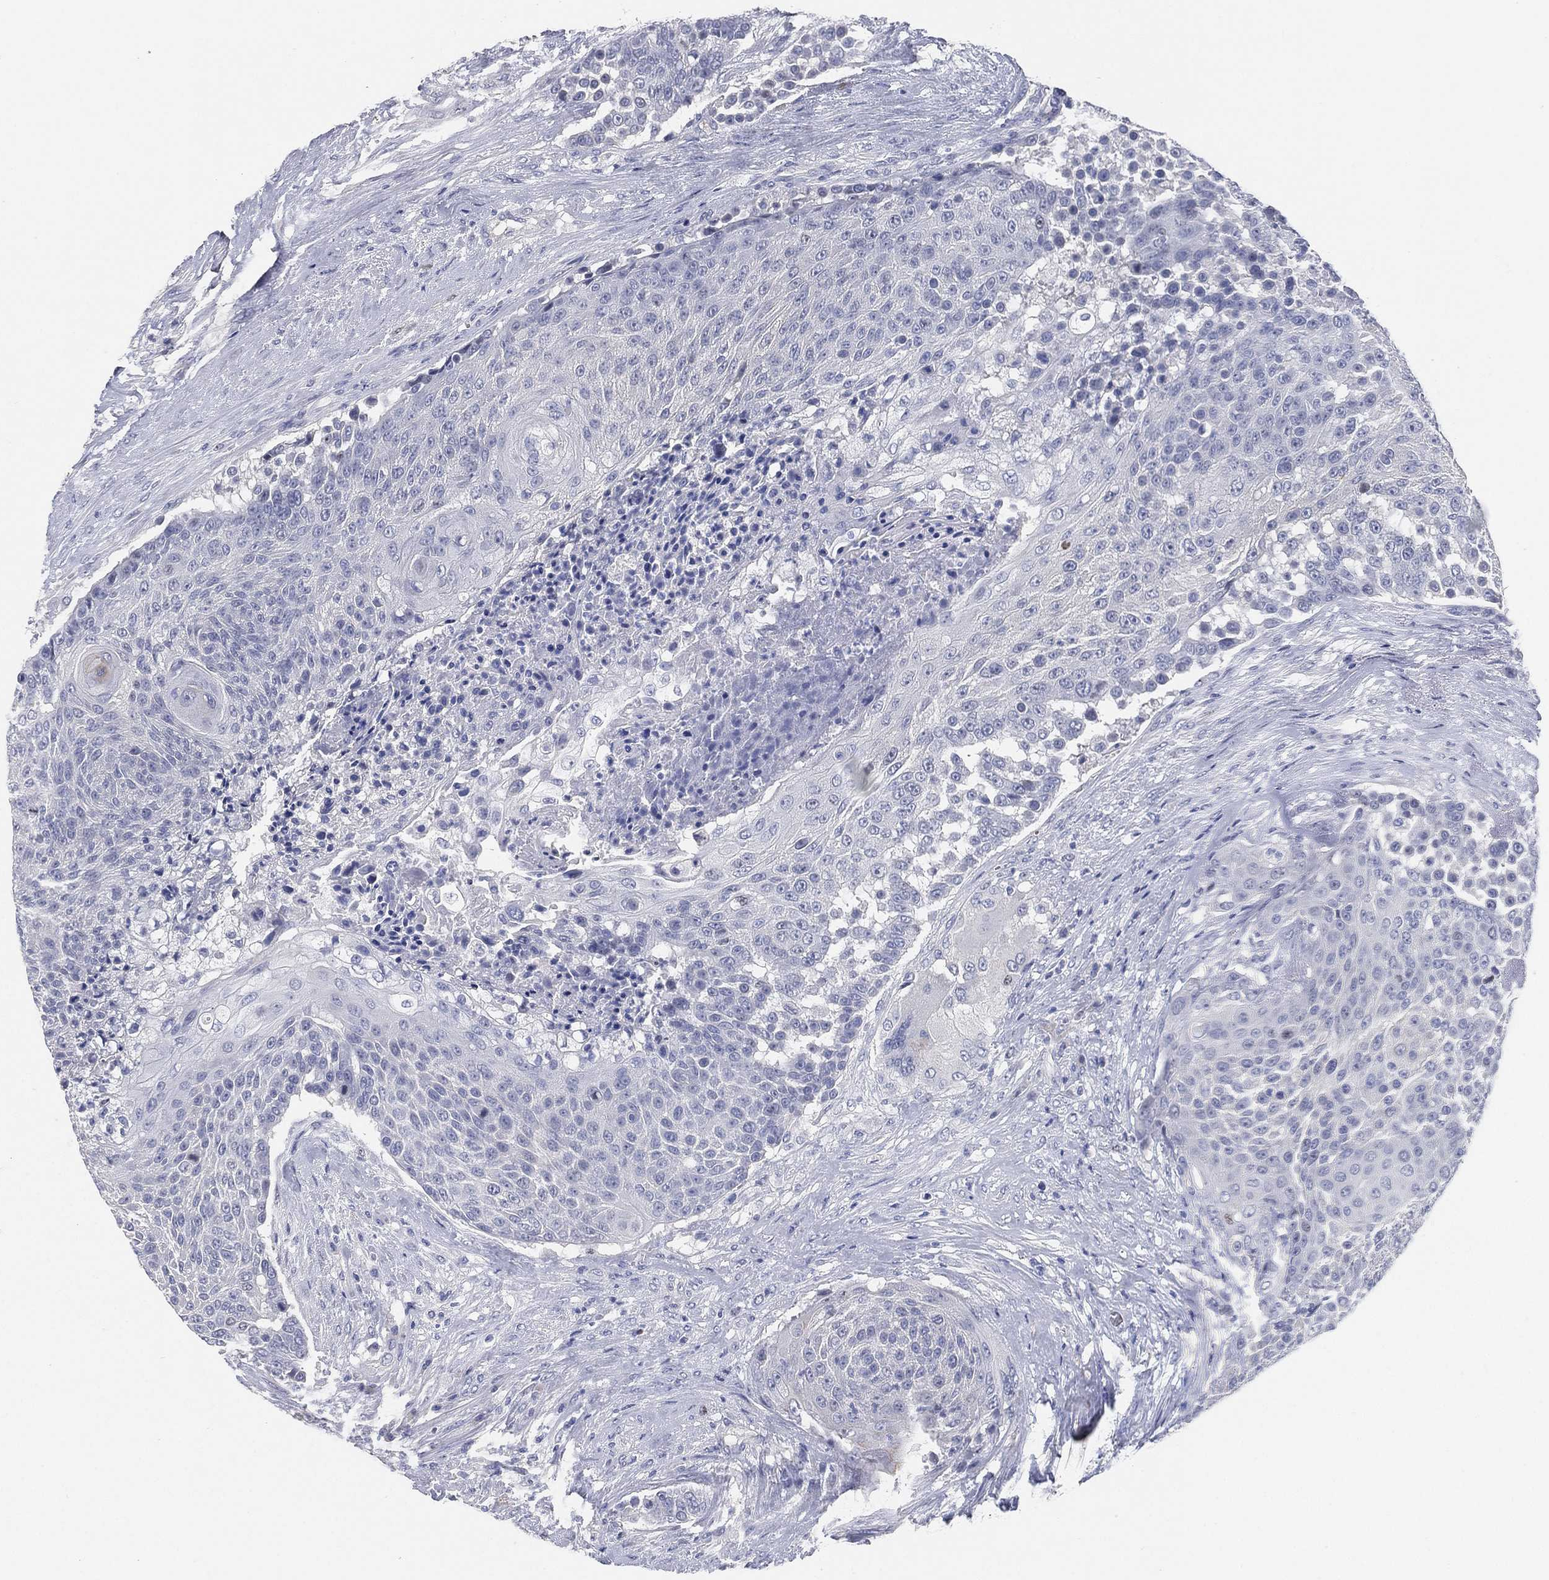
{"staining": {"intensity": "negative", "quantity": "none", "location": "none"}, "tissue": "urothelial cancer", "cell_type": "Tumor cells", "image_type": "cancer", "snomed": [{"axis": "morphology", "description": "Urothelial carcinoma, High grade"}, {"axis": "topography", "description": "Urinary bladder"}], "caption": "A high-resolution micrograph shows immunohistochemistry staining of high-grade urothelial carcinoma, which reveals no significant staining in tumor cells.", "gene": "FAM187B", "patient": {"sex": "female", "age": 63}}